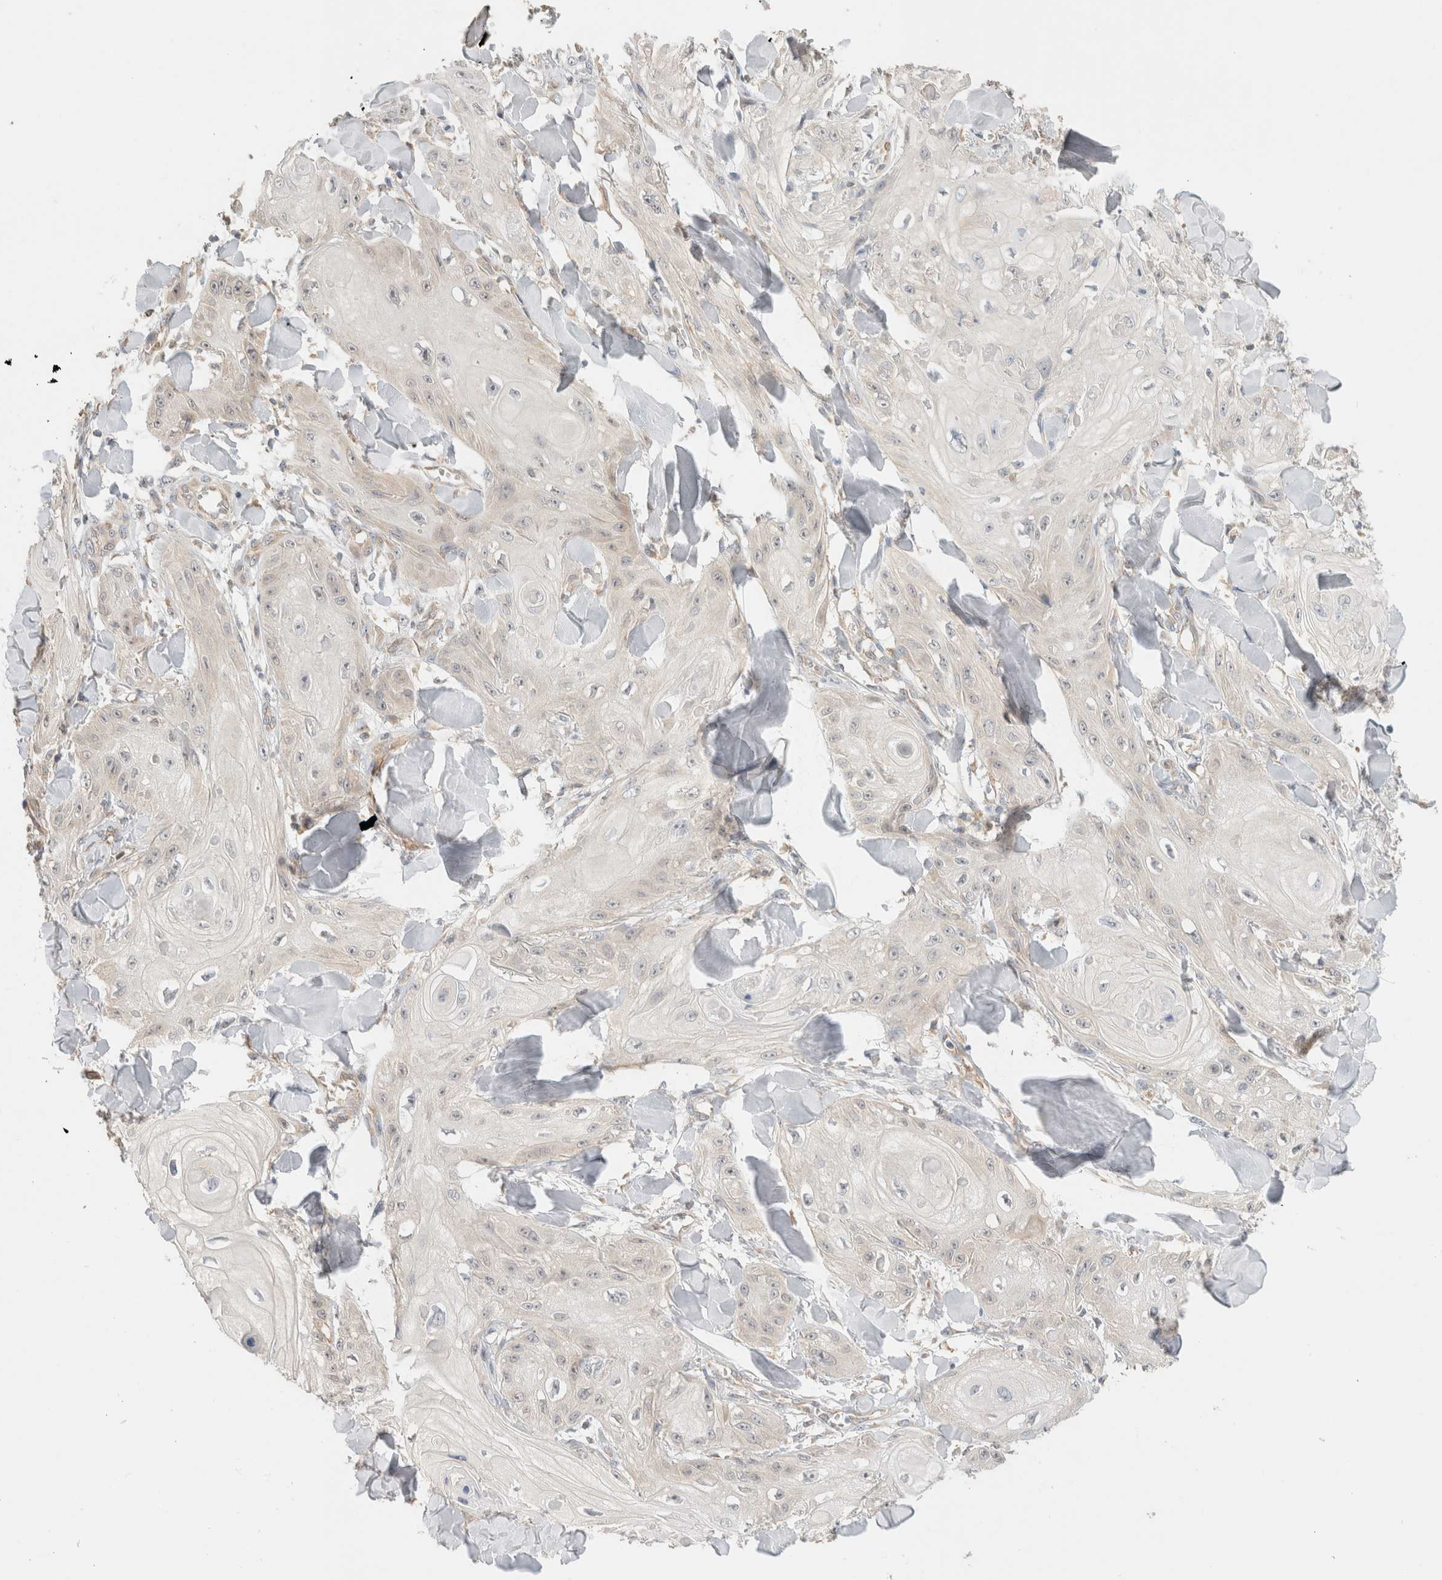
{"staining": {"intensity": "negative", "quantity": "none", "location": "none"}, "tissue": "skin cancer", "cell_type": "Tumor cells", "image_type": "cancer", "snomed": [{"axis": "morphology", "description": "Squamous cell carcinoma, NOS"}, {"axis": "topography", "description": "Skin"}], "caption": "An immunohistochemistry image of squamous cell carcinoma (skin) is shown. There is no staining in tumor cells of squamous cell carcinoma (skin). (DAB (3,3'-diaminobenzidine) IHC with hematoxylin counter stain).", "gene": "CA13", "patient": {"sex": "male", "age": 74}}